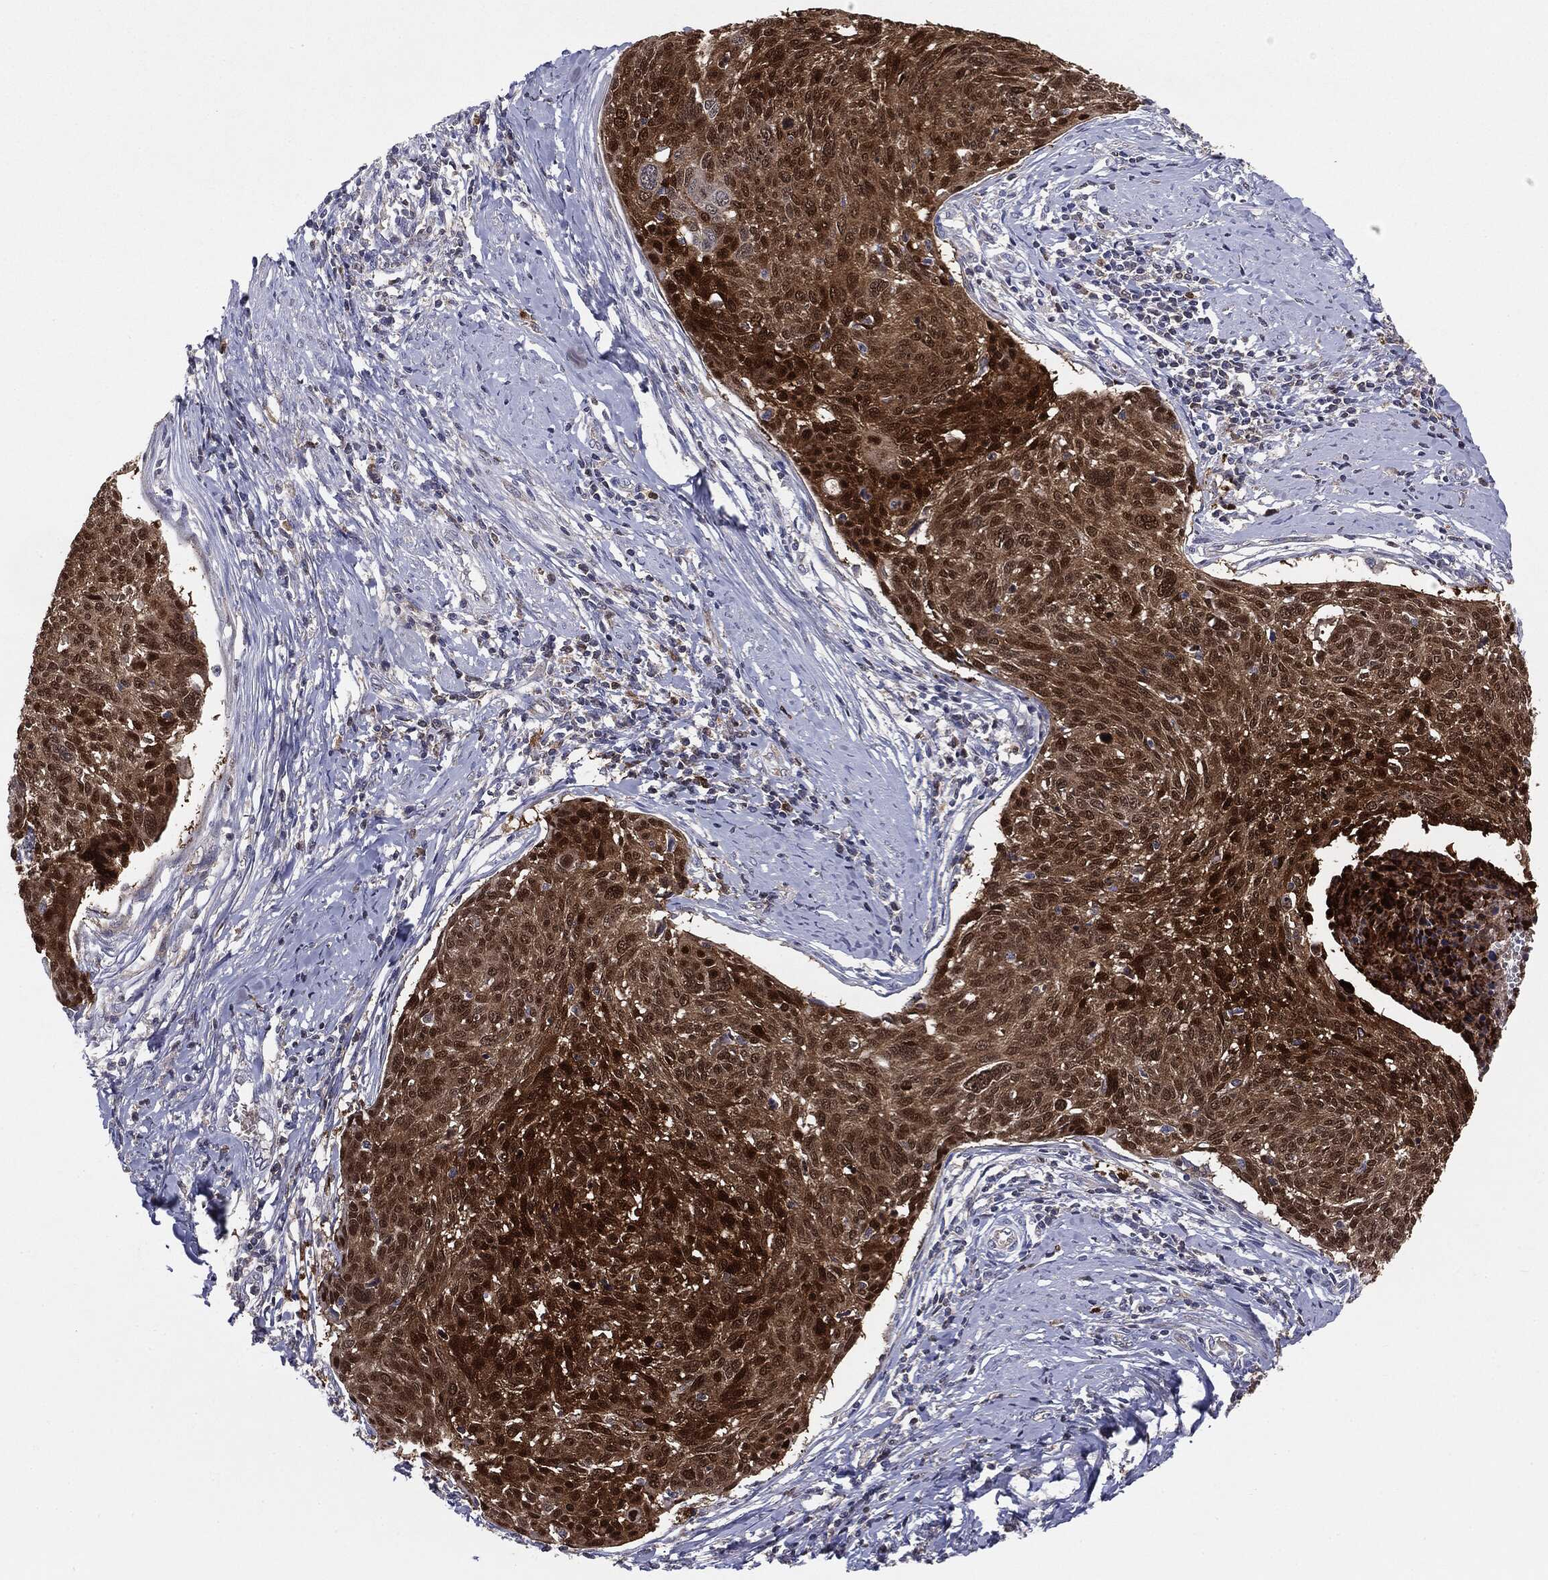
{"staining": {"intensity": "strong", "quantity": ">75%", "location": "cytoplasmic/membranous,nuclear"}, "tissue": "cervical cancer", "cell_type": "Tumor cells", "image_type": "cancer", "snomed": [{"axis": "morphology", "description": "Squamous cell carcinoma, NOS"}, {"axis": "topography", "description": "Cervix"}], "caption": "Immunohistochemistry (IHC) of human squamous cell carcinoma (cervical) reveals high levels of strong cytoplasmic/membranous and nuclear expression in approximately >75% of tumor cells.", "gene": "SERPINB4", "patient": {"sex": "female", "age": 49}}